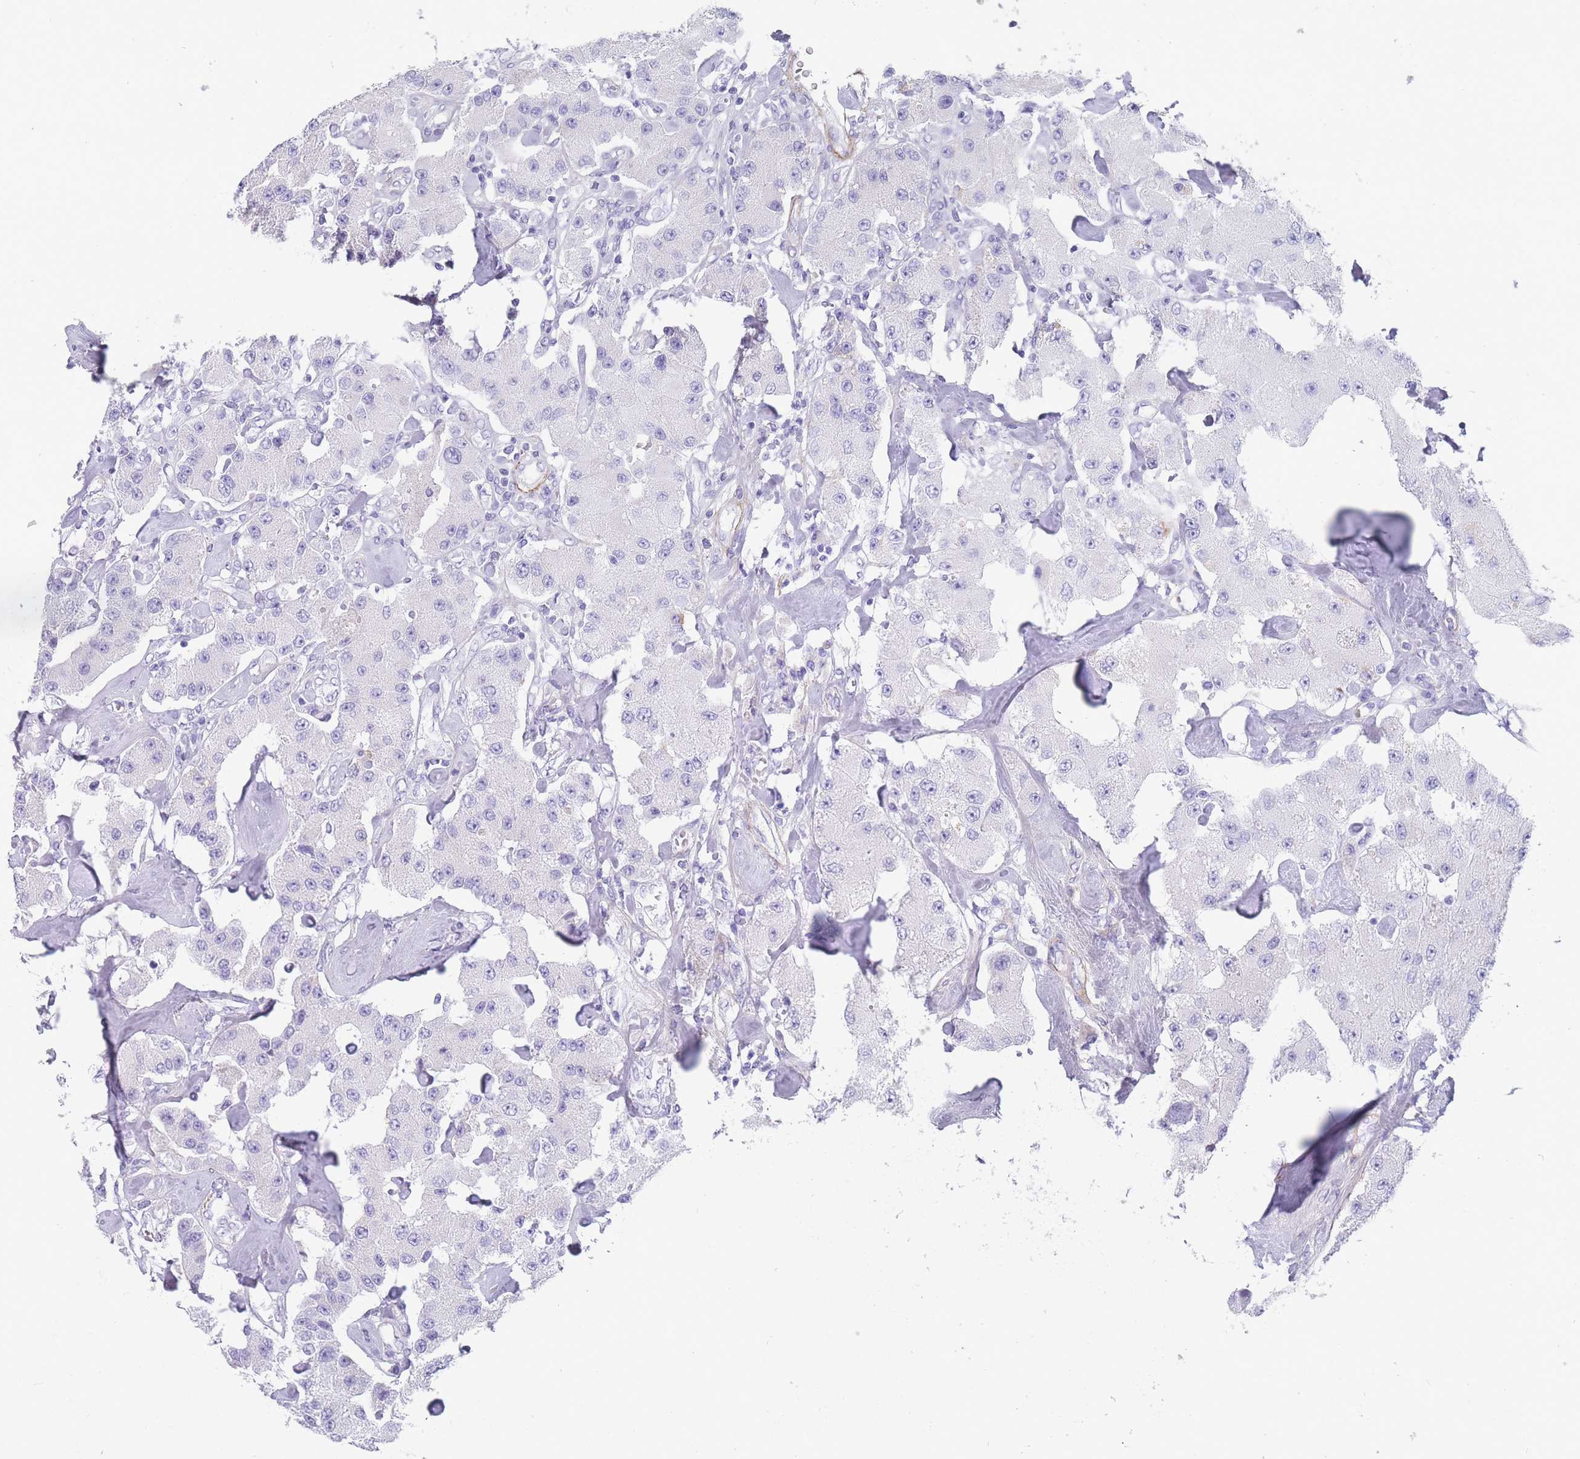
{"staining": {"intensity": "negative", "quantity": "none", "location": "none"}, "tissue": "carcinoid", "cell_type": "Tumor cells", "image_type": "cancer", "snomed": [{"axis": "morphology", "description": "Carcinoid, malignant, NOS"}, {"axis": "topography", "description": "Pancreas"}], "caption": "Immunohistochemistry micrograph of neoplastic tissue: human malignant carcinoid stained with DAB (3,3'-diaminobenzidine) displays no significant protein positivity in tumor cells.", "gene": "FPGS", "patient": {"sex": "male", "age": 41}}